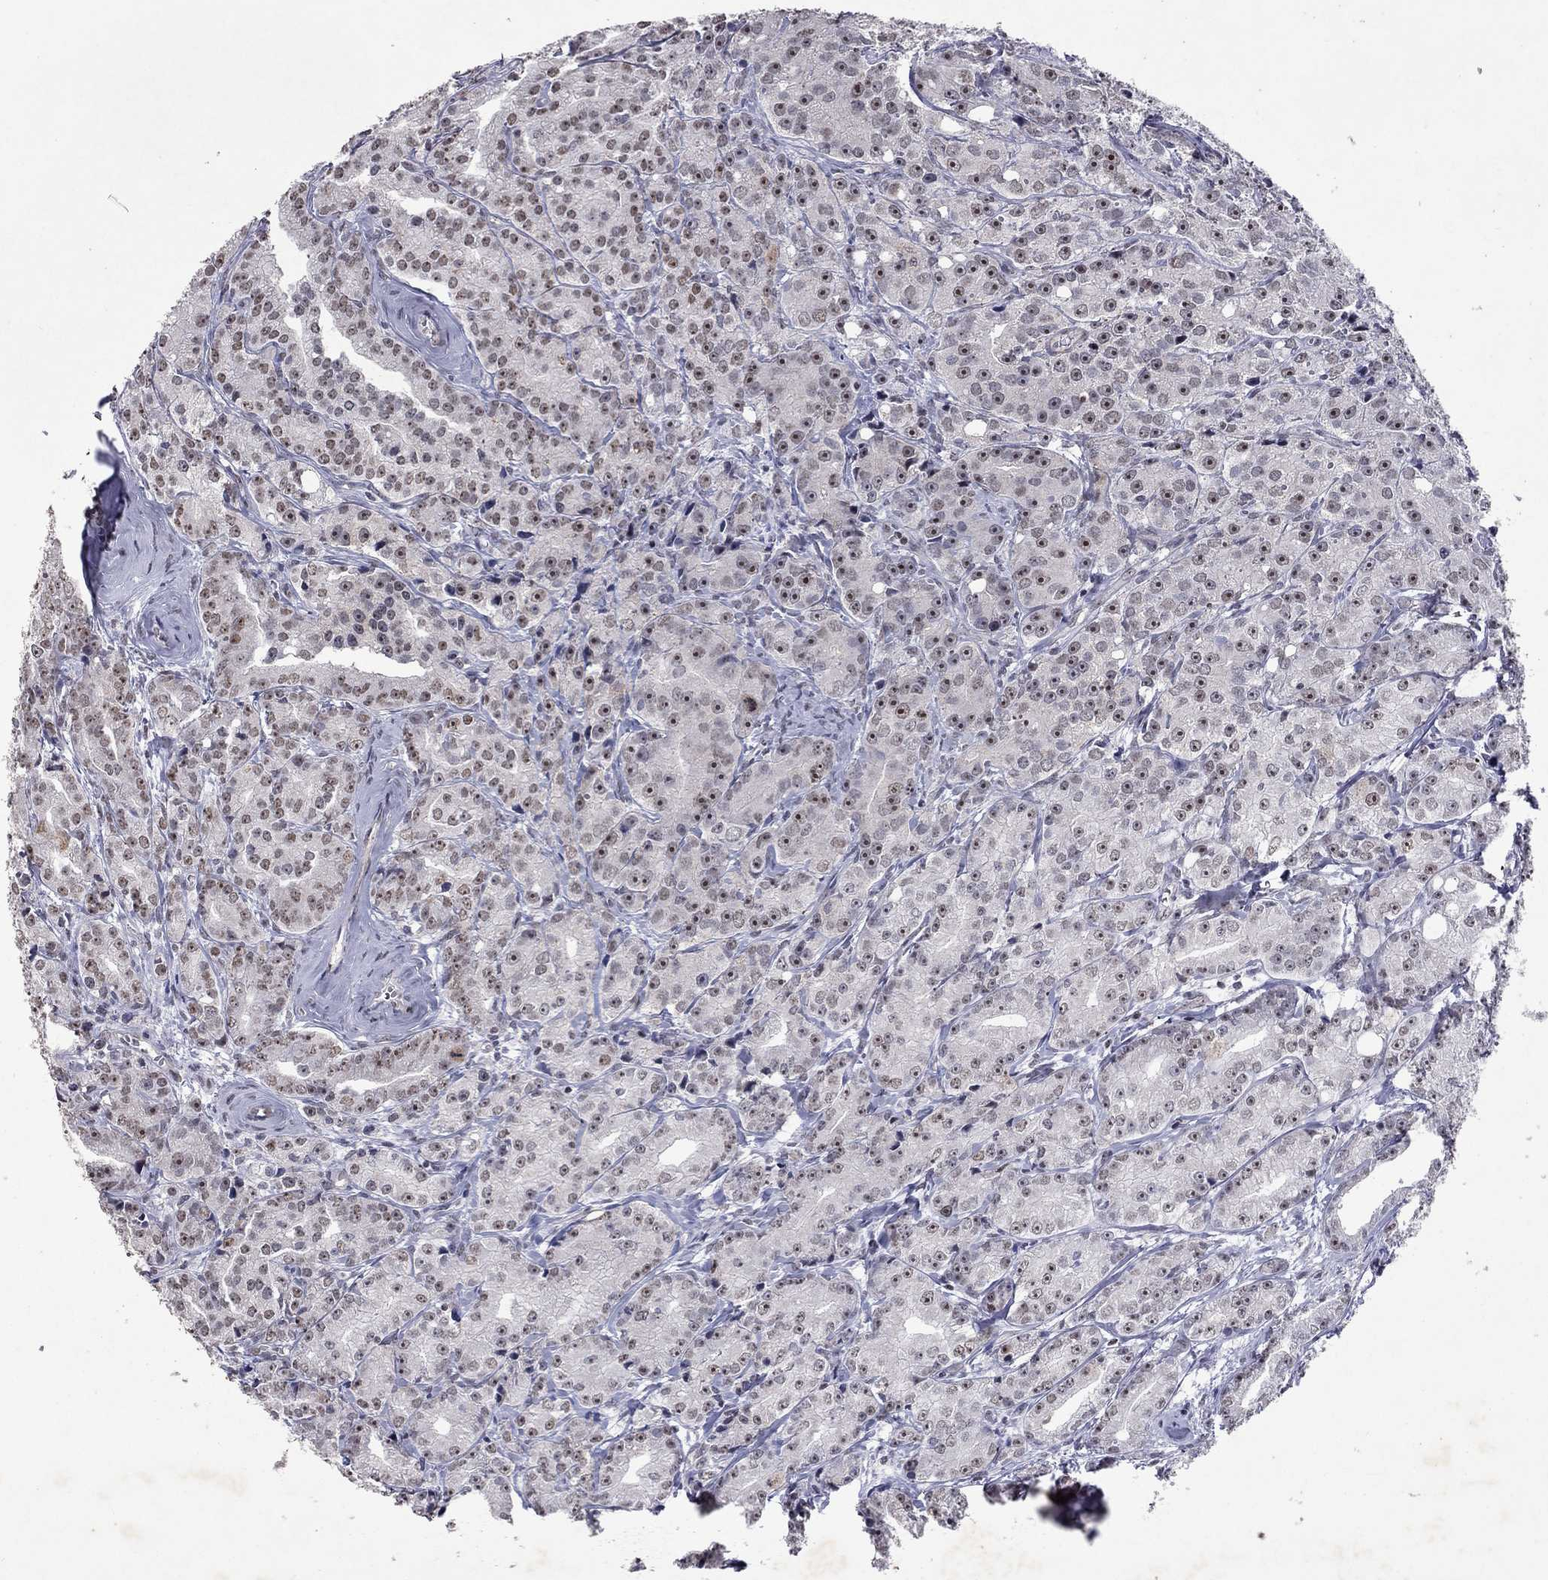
{"staining": {"intensity": "moderate", "quantity": "<25%", "location": "nuclear"}, "tissue": "prostate cancer", "cell_type": "Tumor cells", "image_type": "cancer", "snomed": [{"axis": "morphology", "description": "Adenocarcinoma, Medium grade"}, {"axis": "topography", "description": "Prostate"}], "caption": "Immunohistochemical staining of human prostate adenocarcinoma (medium-grade) demonstrates moderate nuclear protein expression in about <25% of tumor cells.", "gene": "SPOUT1", "patient": {"sex": "male", "age": 74}}